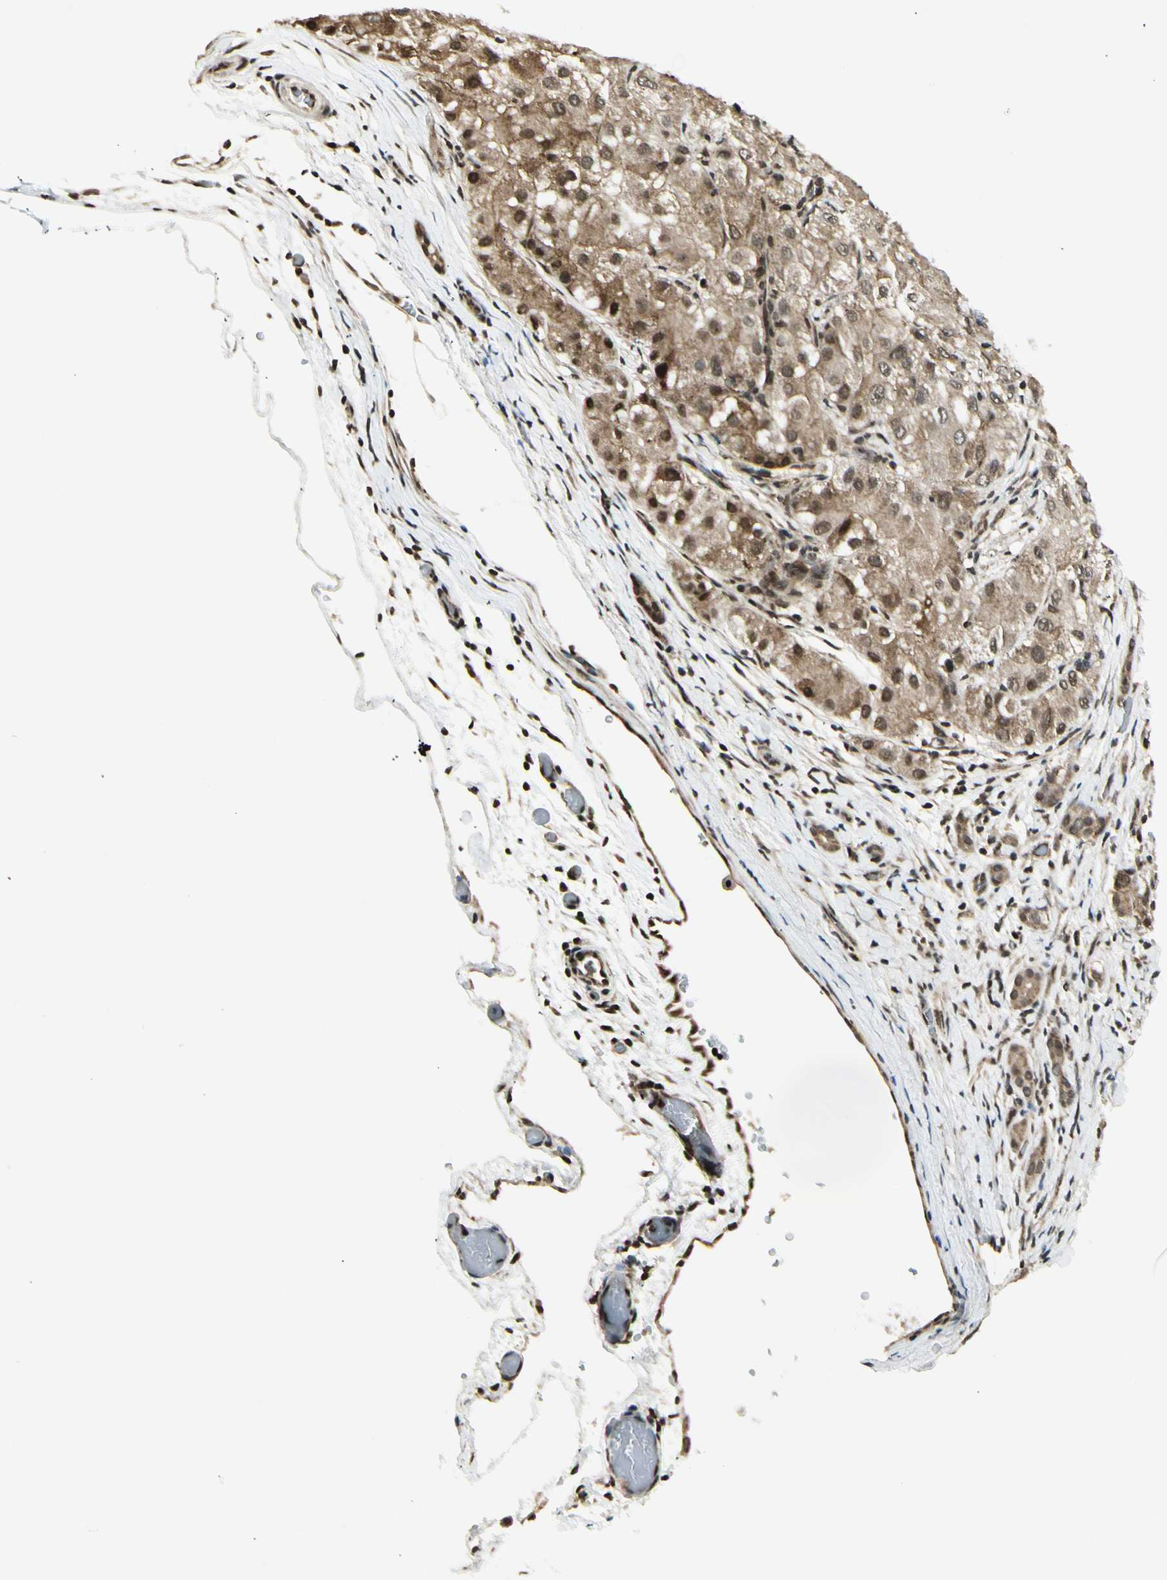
{"staining": {"intensity": "moderate", "quantity": "25%-75%", "location": "cytoplasmic/membranous,nuclear"}, "tissue": "liver cancer", "cell_type": "Tumor cells", "image_type": "cancer", "snomed": [{"axis": "morphology", "description": "Carcinoma, Hepatocellular, NOS"}, {"axis": "topography", "description": "Liver"}], "caption": "High-magnification brightfield microscopy of liver cancer (hepatocellular carcinoma) stained with DAB (brown) and counterstained with hematoxylin (blue). tumor cells exhibit moderate cytoplasmic/membranous and nuclear expression is present in about25%-75% of cells.", "gene": "SMN2", "patient": {"sex": "male", "age": 80}}